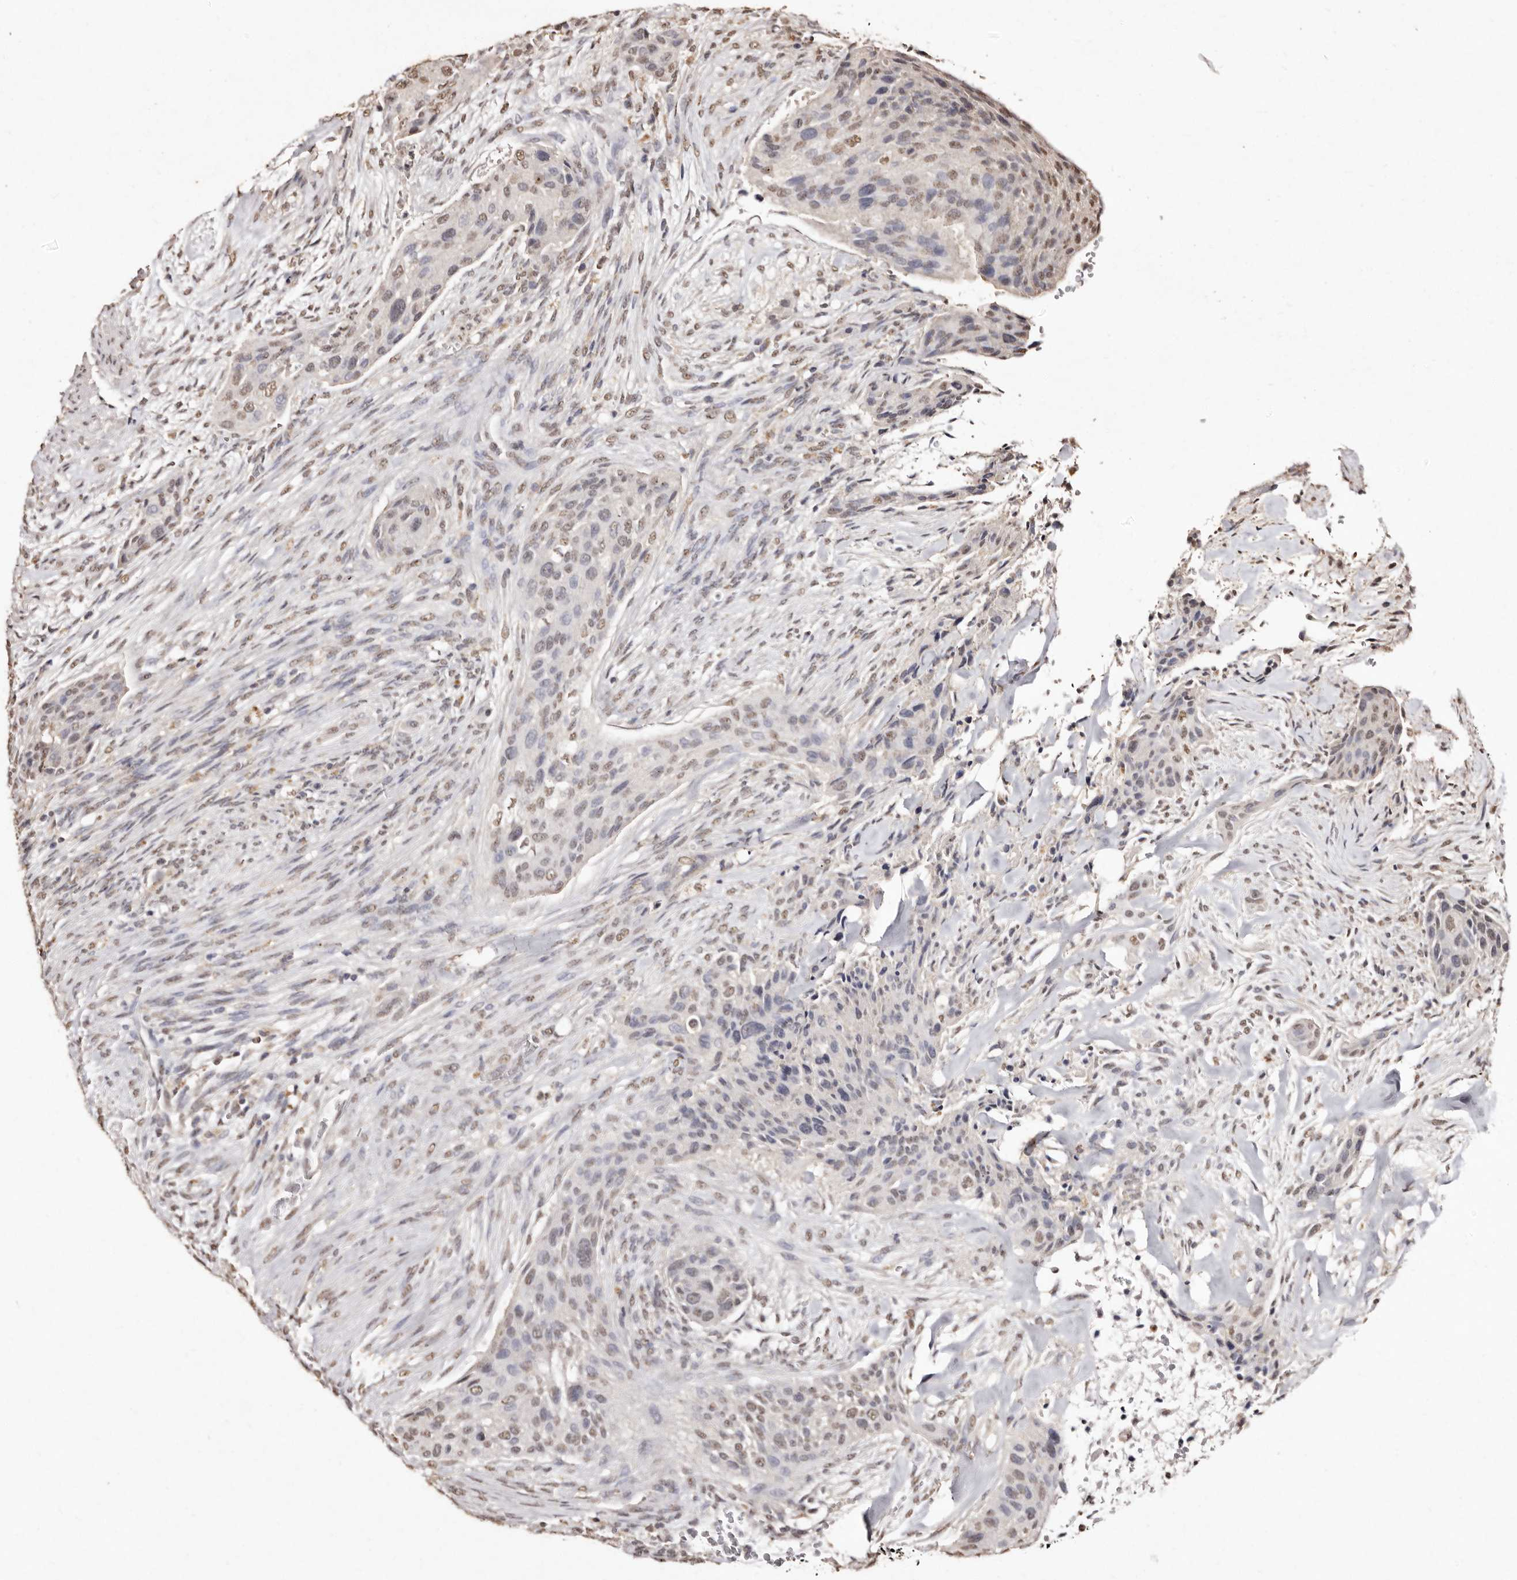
{"staining": {"intensity": "moderate", "quantity": "<25%", "location": "nuclear"}, "tissue": "urothelial cancer", "cell_type": "Tumor cells", "image_type": "cancer", "snomed": [{"axis": "morphology", "description": "Urothelial carcinoma, High grade"}, {"axis": "topography", "description": "Urinary bladder"}], "caption": "A brown stain highlights moderate nuclear positivity of a protein in urothelial carcinoma (high-grade) tumor cells. (brown staining indicates protein expression, while blue staining denotes nuclei).", "gene": "ERBB4", "patient": {"sex": "male", "age": 35}}